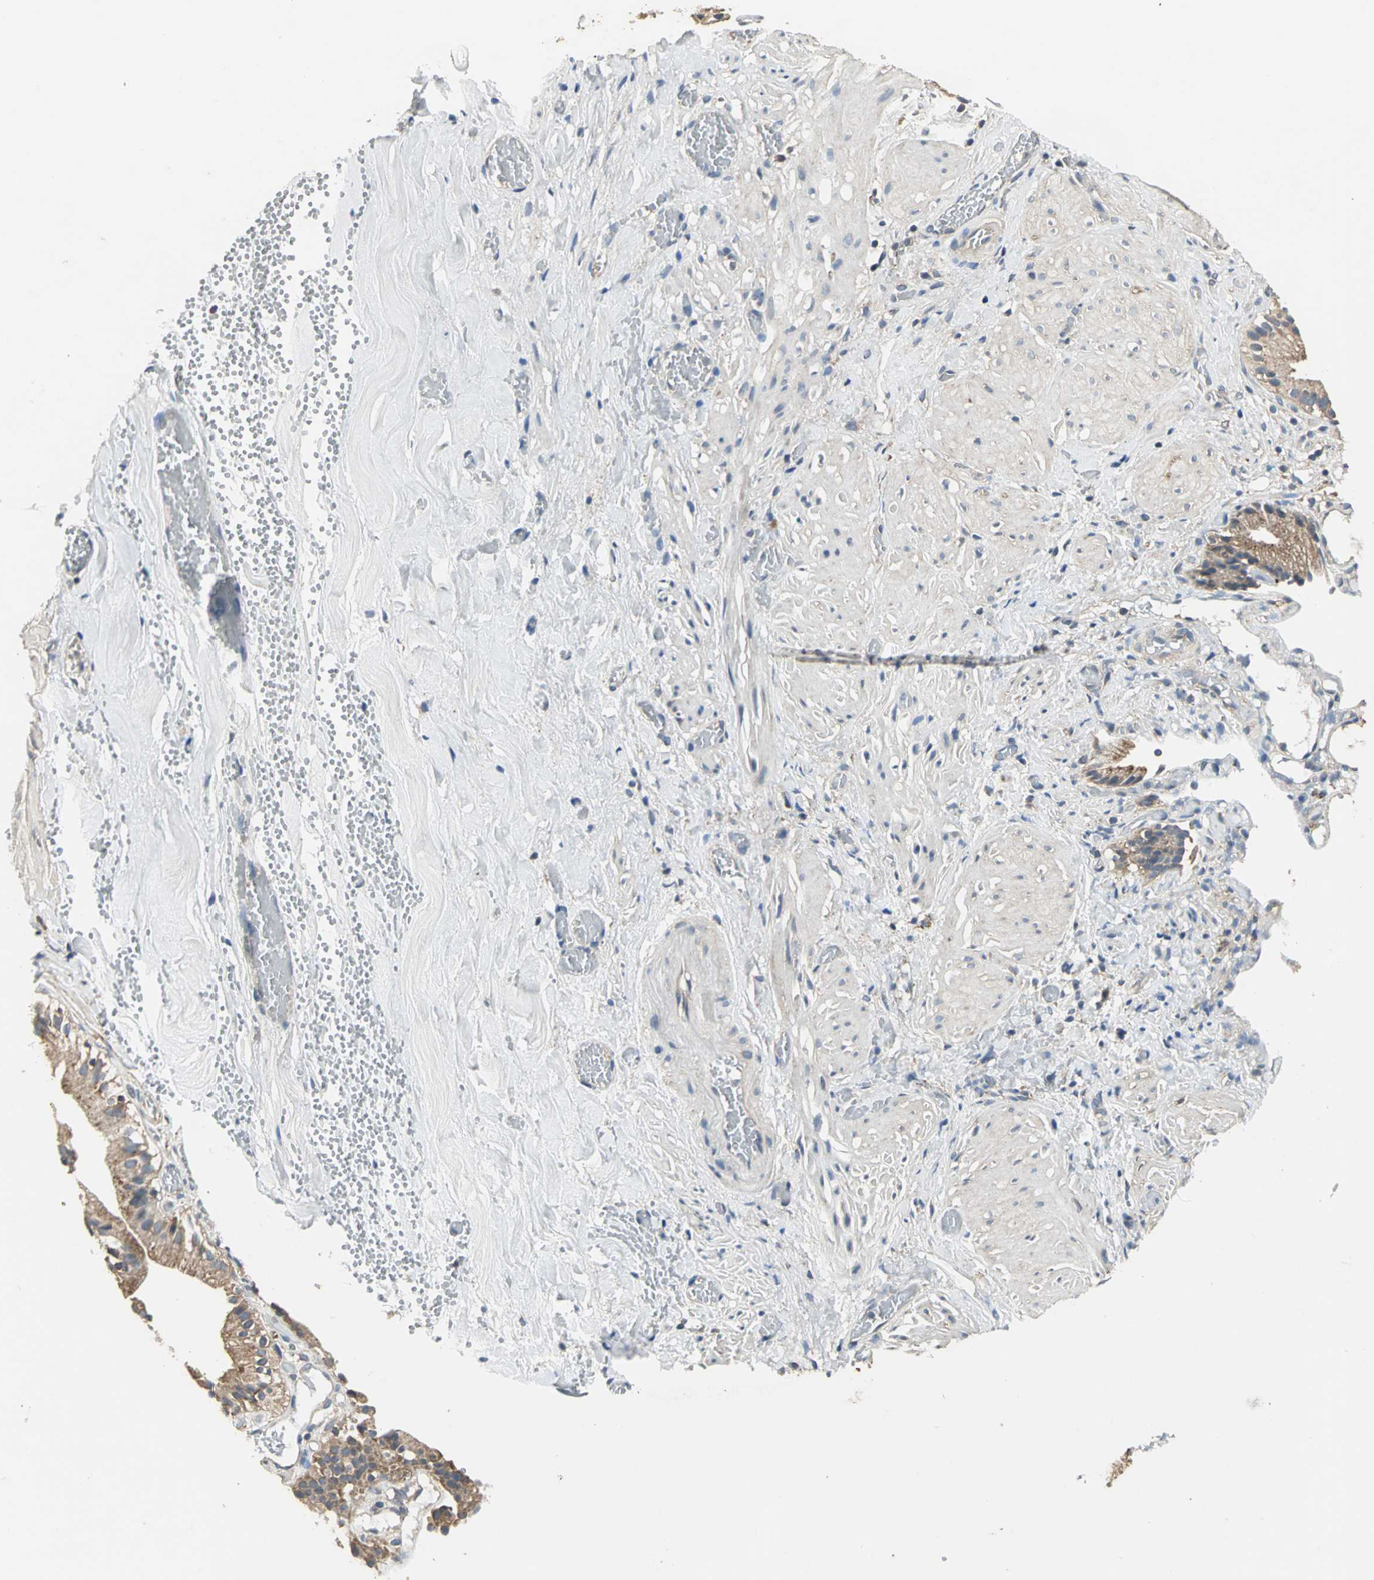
{"staining": {"intensity": "moderate", "quantity": ">75%", "location": "cytoplasmic/membranous"}, "tissue": "gallbladder", "cell_type": "Glandular cells", "image_type": "normal", "snomed": [{"axis": "morphology", "description": "Normal tissue, NOS"}, {"axis": "topography", "description": "Gallbladder"}], "caption": "A medium amount of moderate cytoplasmic/membranous staining is present in about >75% of glandular cells in benign gallbladder. (DAB (3,3'-diaminobenzidine) IHC with brightfield microscopy, high magnification).", "gene": "IRF3", "patient": {"sex": "male", "age": 65}}